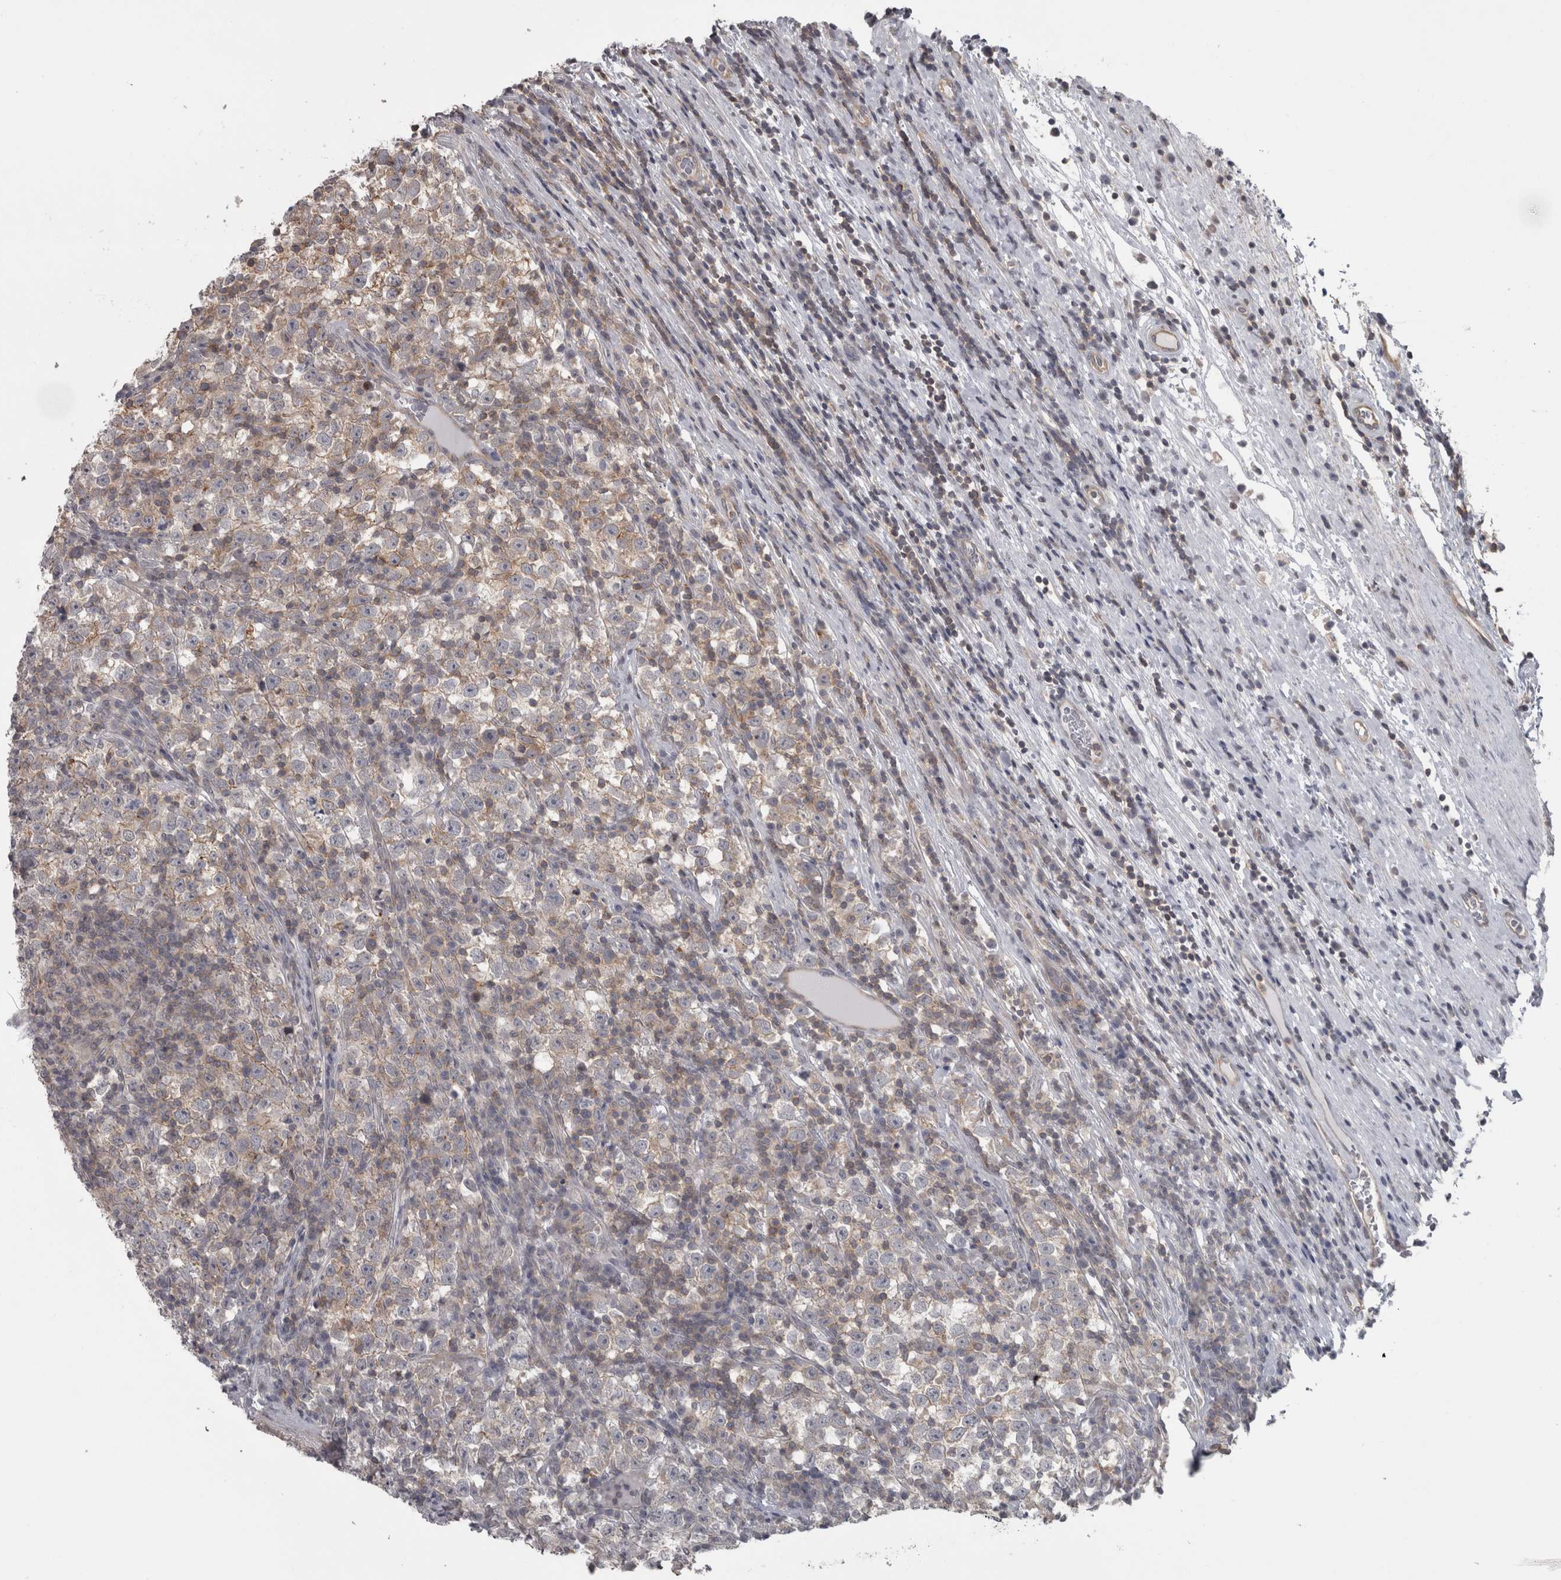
{"staining": {"intensity": "weak", "quantity": "<25%", "location": "cytoplasmic/membranous"}, "tissue": "testis cancer", "cell_type": "Tumor cells", "image_type": "cancer", "snomed": [{"axis": "morphology", "description": "Normal tissue, NOS"}, {"axis": "morphology", "description": "Seminoma, NOS"}, {"axis": "topography", "description": "Testis"}], "caption": "IHC micrograph of neoplastic tissue: testis seminoma stained with DAB demonstrates no significant protein expression in tumor cells.", "gene": "PPP1R12B", "patient": {"sex": "male", "age": 43}}